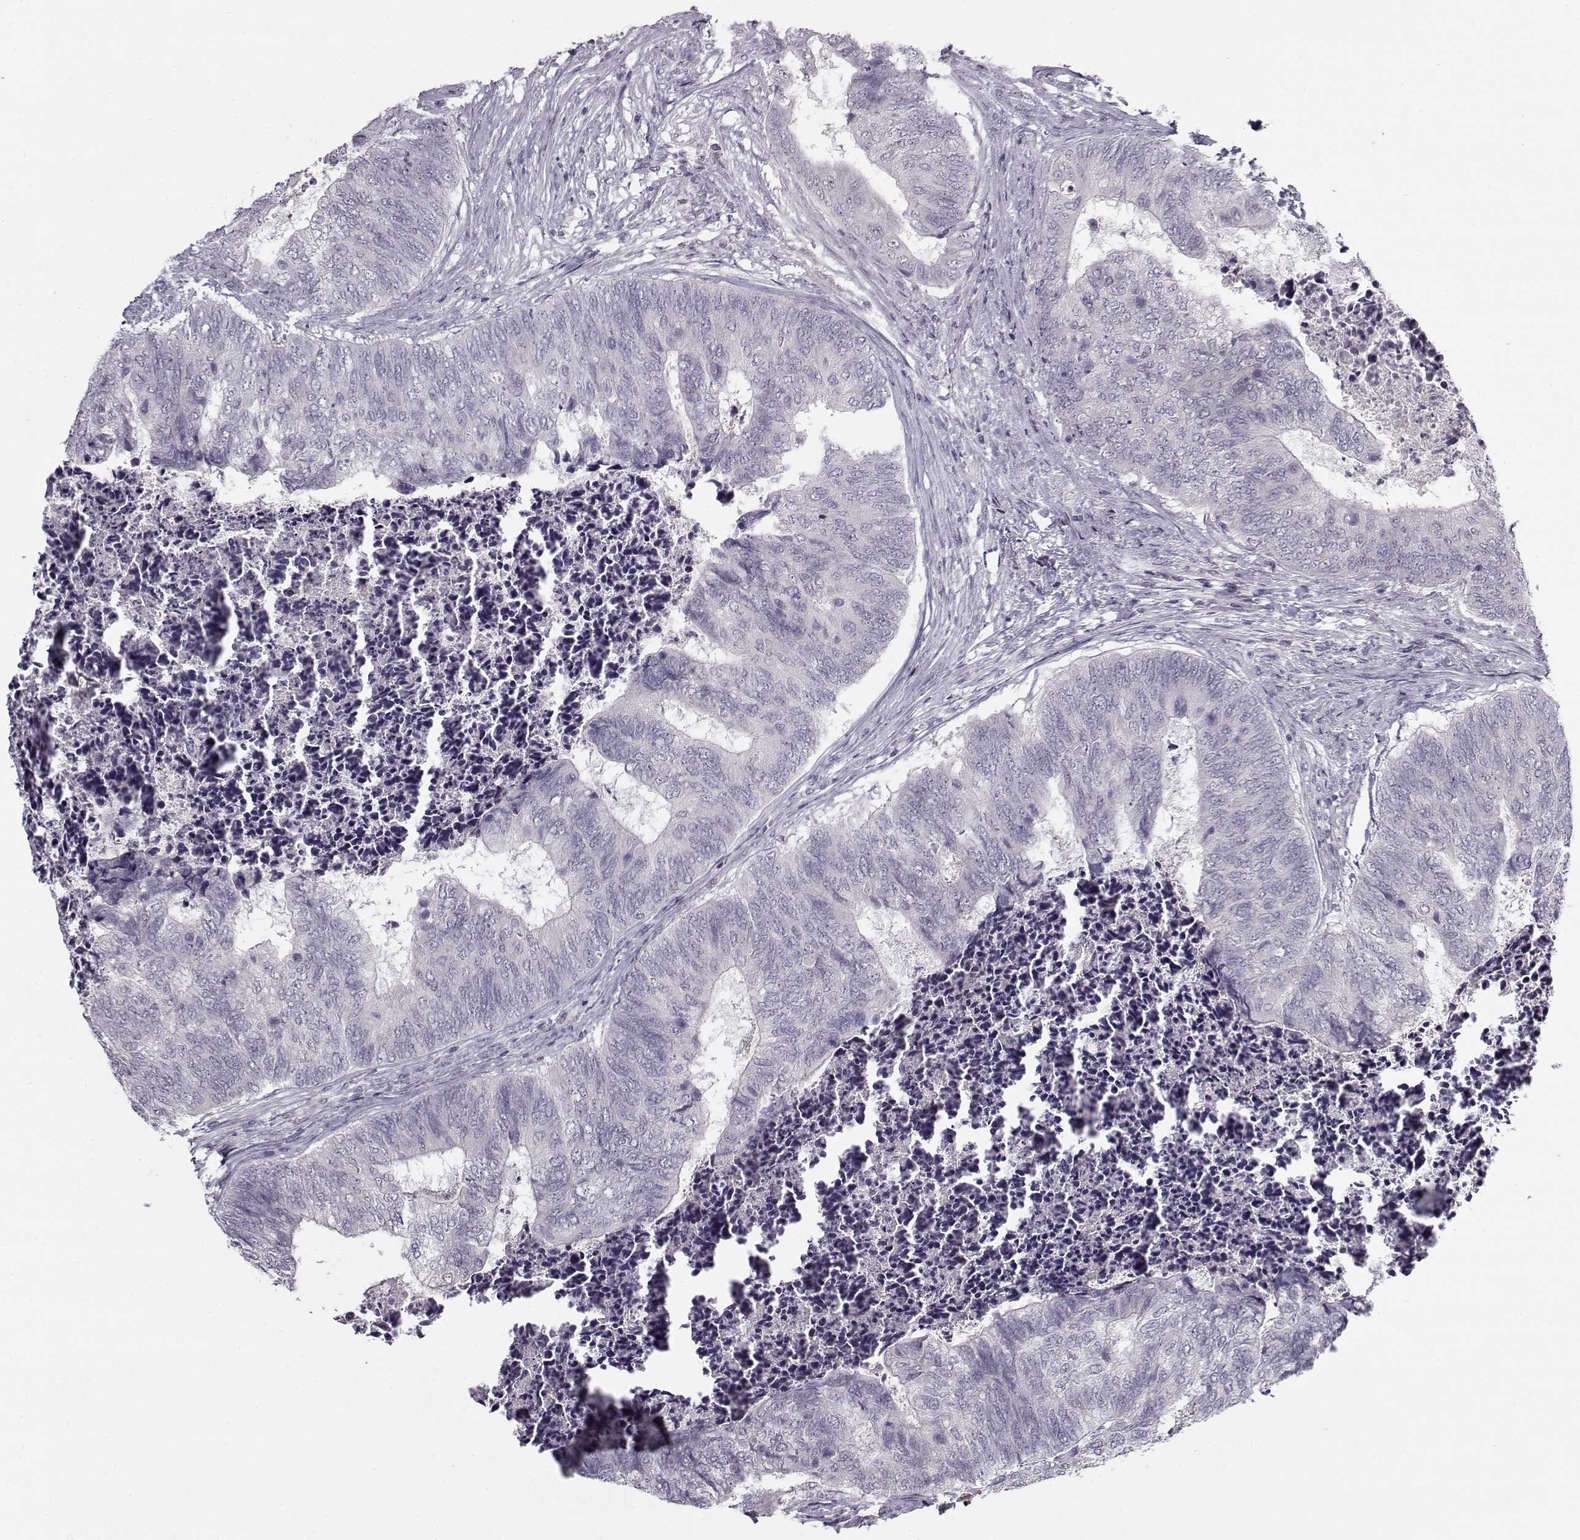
{"staining": {"intensity": "negative", "quantity": "none", "location": "none"}, "tissue": "colorectal cancer", "cell_type": "Tumor cells", "image_type": "cancer", "snomed": [{"axis": "morphology", "description": "Adenocarcinoma, NOS"}, {"axis": "topography", "description": "Colon"}], "caption": "Immunohistochemistry photomicrograph of human colorectal adenocarcinoma stained for a protein (brown), which reveals no staining in tumor cells. (IHC, brightfield microscopy, high magnification).", "gene": "SNCA", "patient": {"sex": "female", "age": 67}}